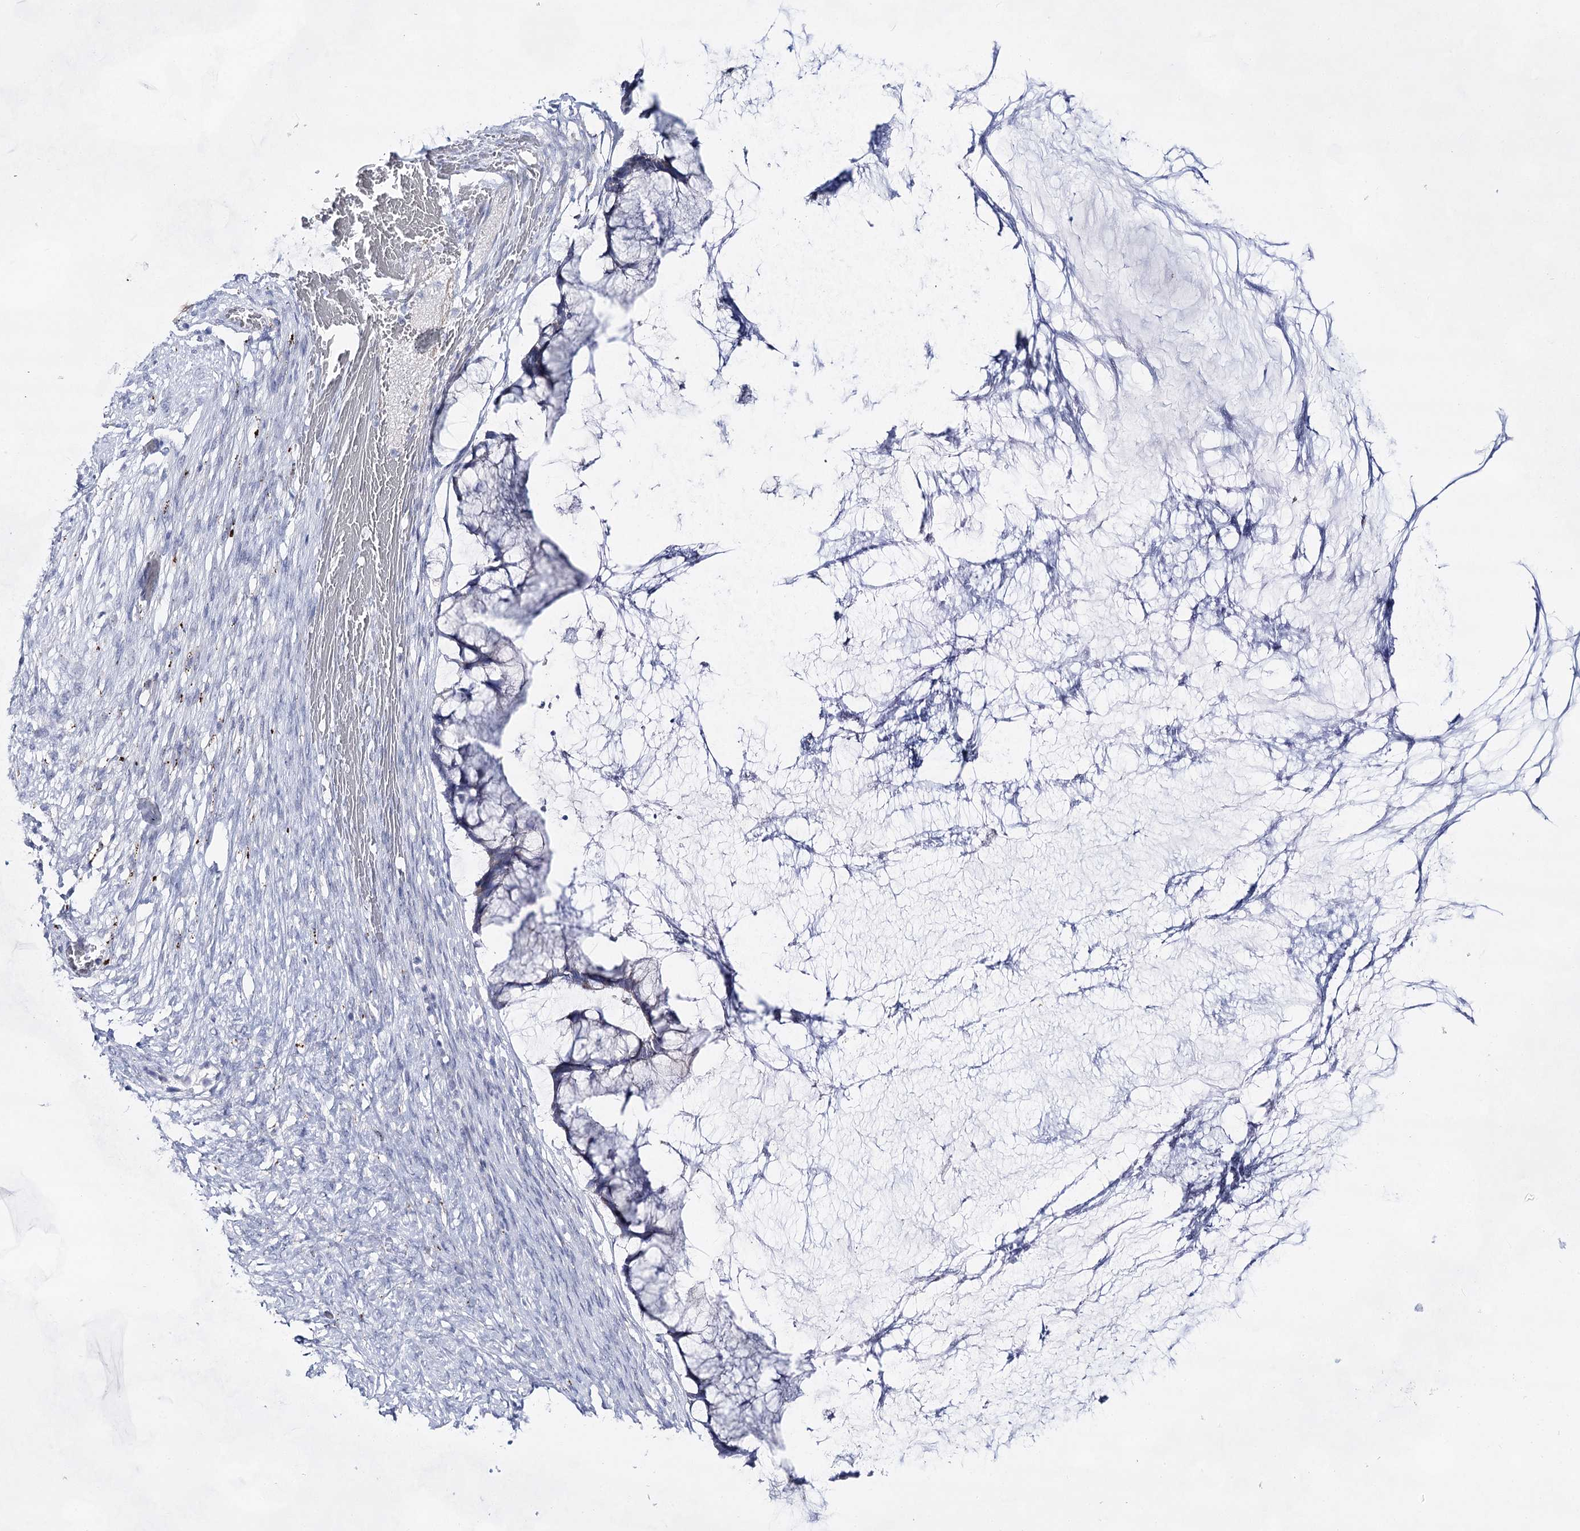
{"staining": {"intensity": "negative", "quantity": "none", "location": "none"}, "tissue": "ovarian cancer", "cell_type": "Tumor cells", "image_type": "cancer", "snomed": [{"axis": "morphology", "description": "Cystadenocarcinoma, mucinous, NOS"}, {"axis": "topography", "description": "Ovary"}], "caption": "This micrograph is of ovarian cancer stained with immunohistochemistry (IHC) to label a protein in brown with the nuclei are counter-stained blue. There is no positivity in tumor cells.", "gene": "BPHL", "patient": {"sex": "female", "age": 42}}